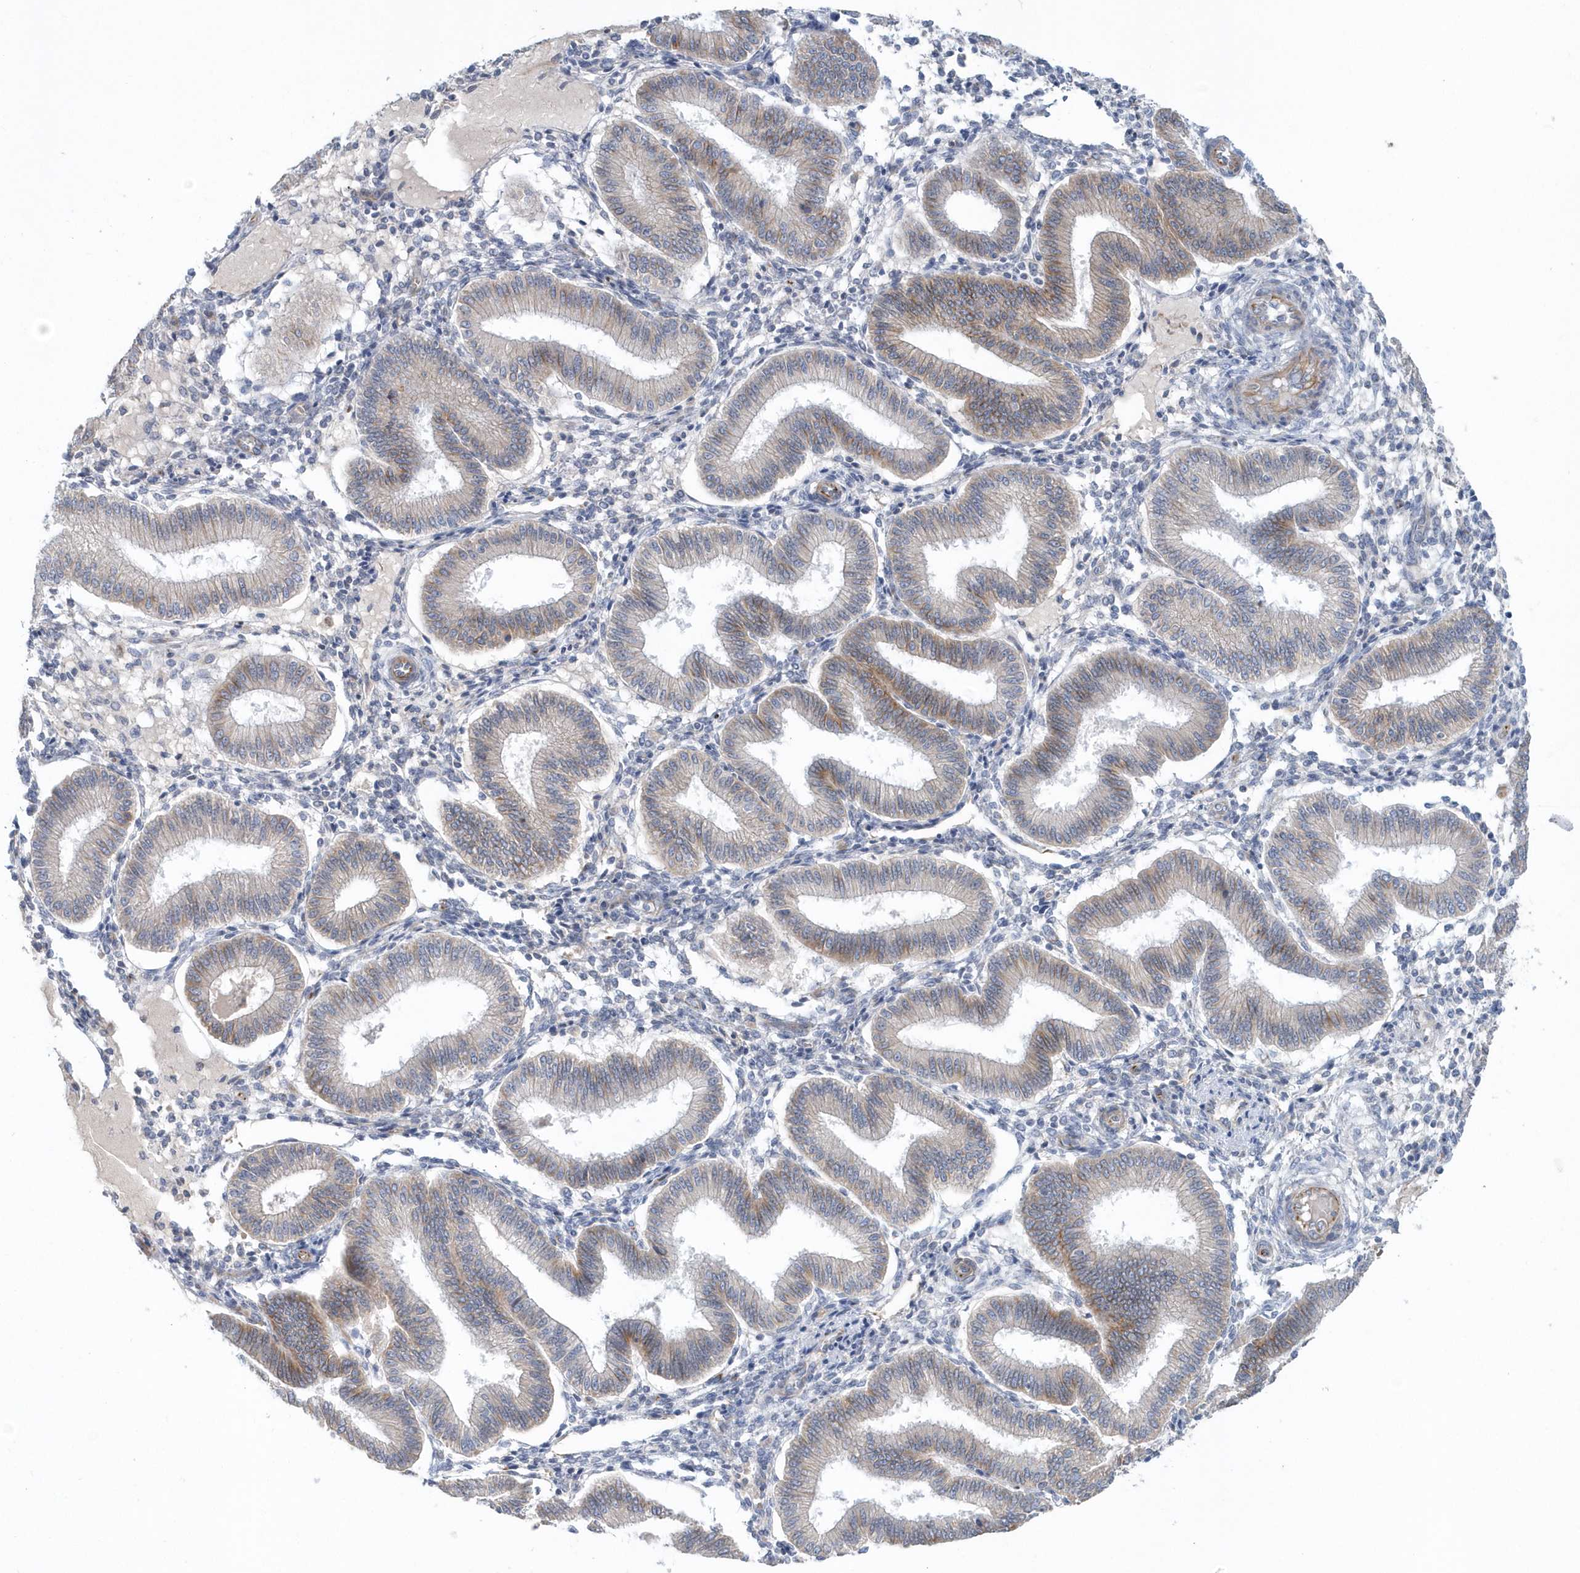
{"staining": {"intensity": "negative", "quantity": "none", "location": "none"}, "tissue": "endometrium", "cell_type": "Cells in endometrial stroma", "image_type": "normal", "snomed": [{"axis": "morphology", "description": "Normal tissue, NOS"}, {"axis": "topography", "description": "Endometrium"}], "caption": "The photomicrograph displays no significant expression in cells in endometrial stroma of endometrium.", "gene": "RAB17", "patient": {"sex": "female", "age": 39}}